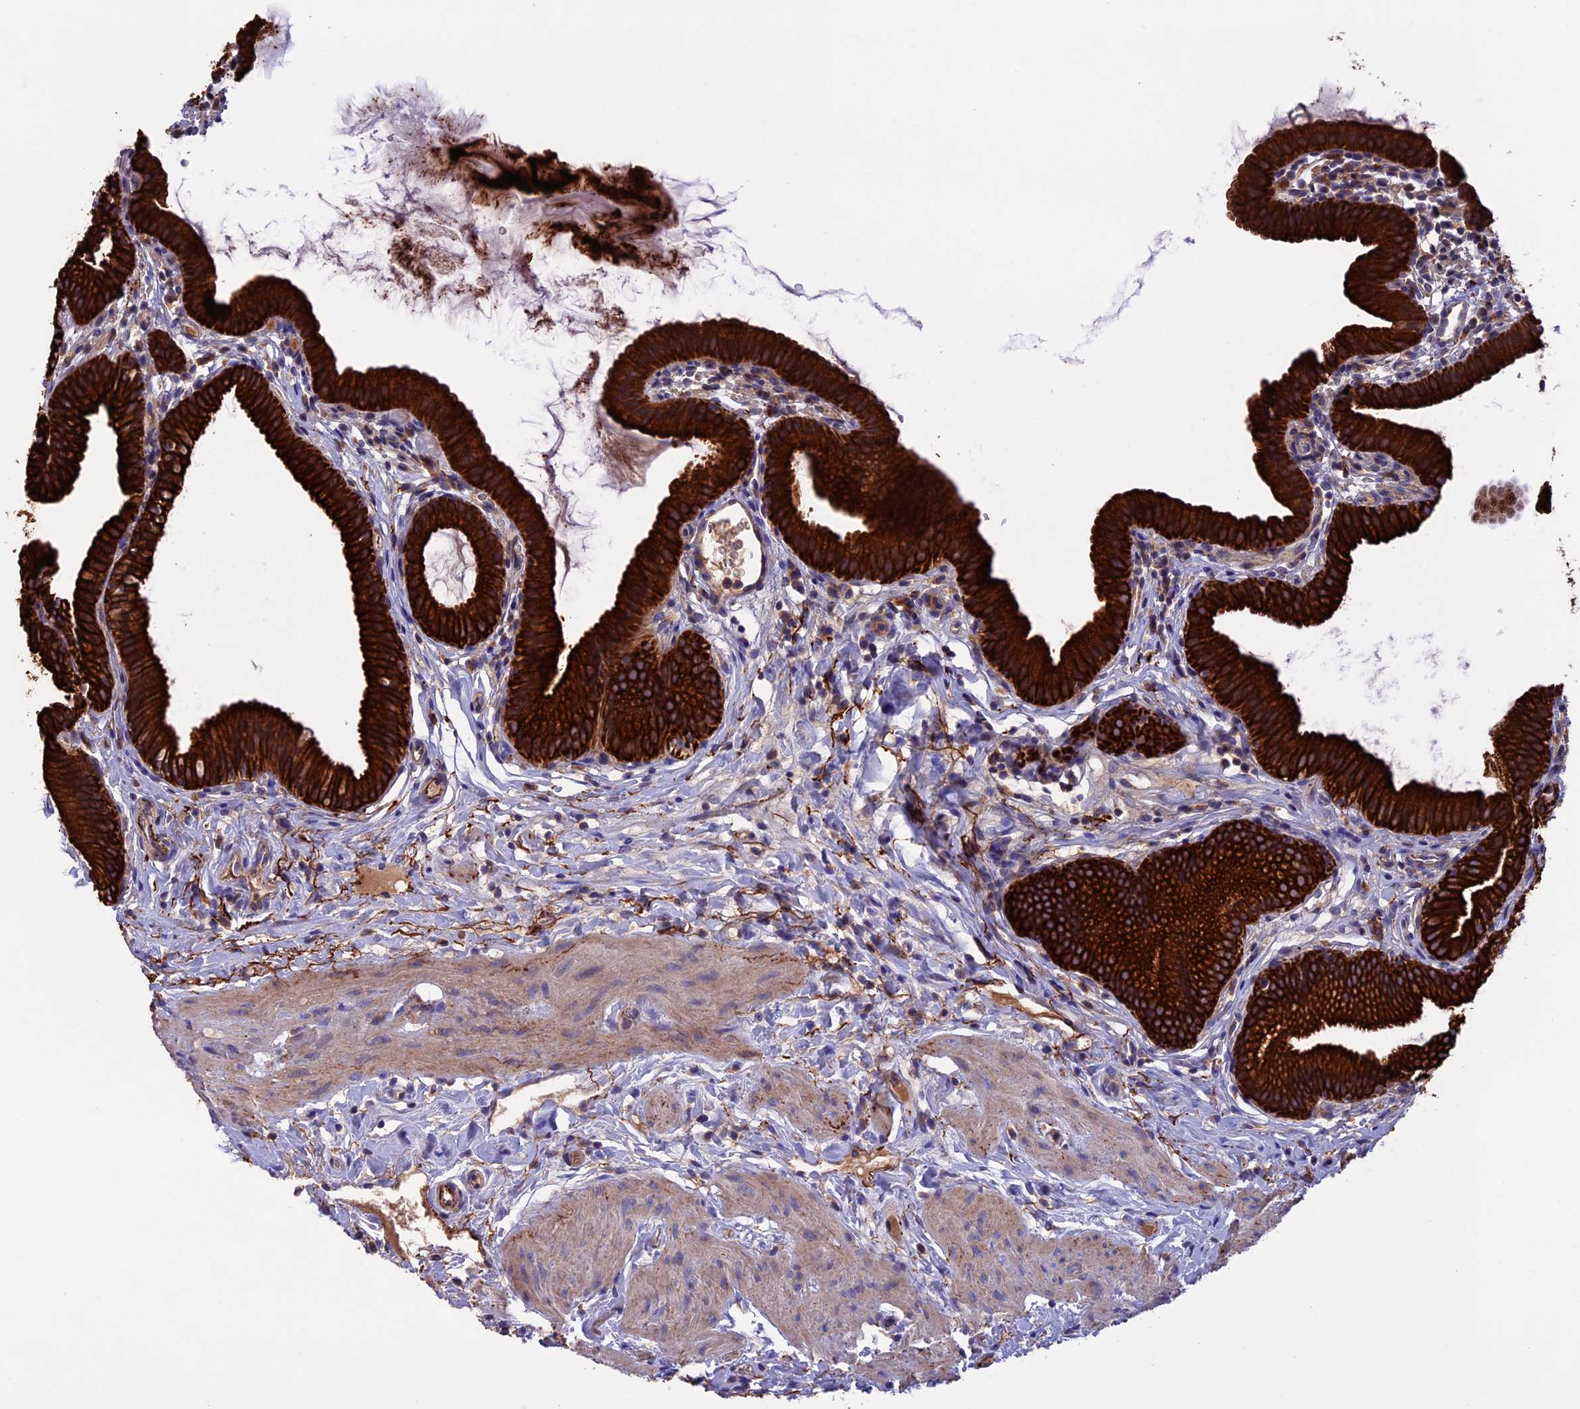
{"staining": {"intensity": "strong", "quantity": ">75%", "location": "cytoplasmic/membranous"}, "tissue": "gallbladder", "cell_type": "Glandular cells", "image_type": "normal", "snomed": [{"axis": "morphology", "description": "Normal tissue, NOS"}, {"axis": "topography", "description": "Gallbladder"}], "caption": "A histopathology image of human gallbladder stained for a protein exhibits strong cytoplasmic/membranous brown staining in glandular cells.", "gene": "PTPN9", "patient": {"sex": "female", "age": 46}}